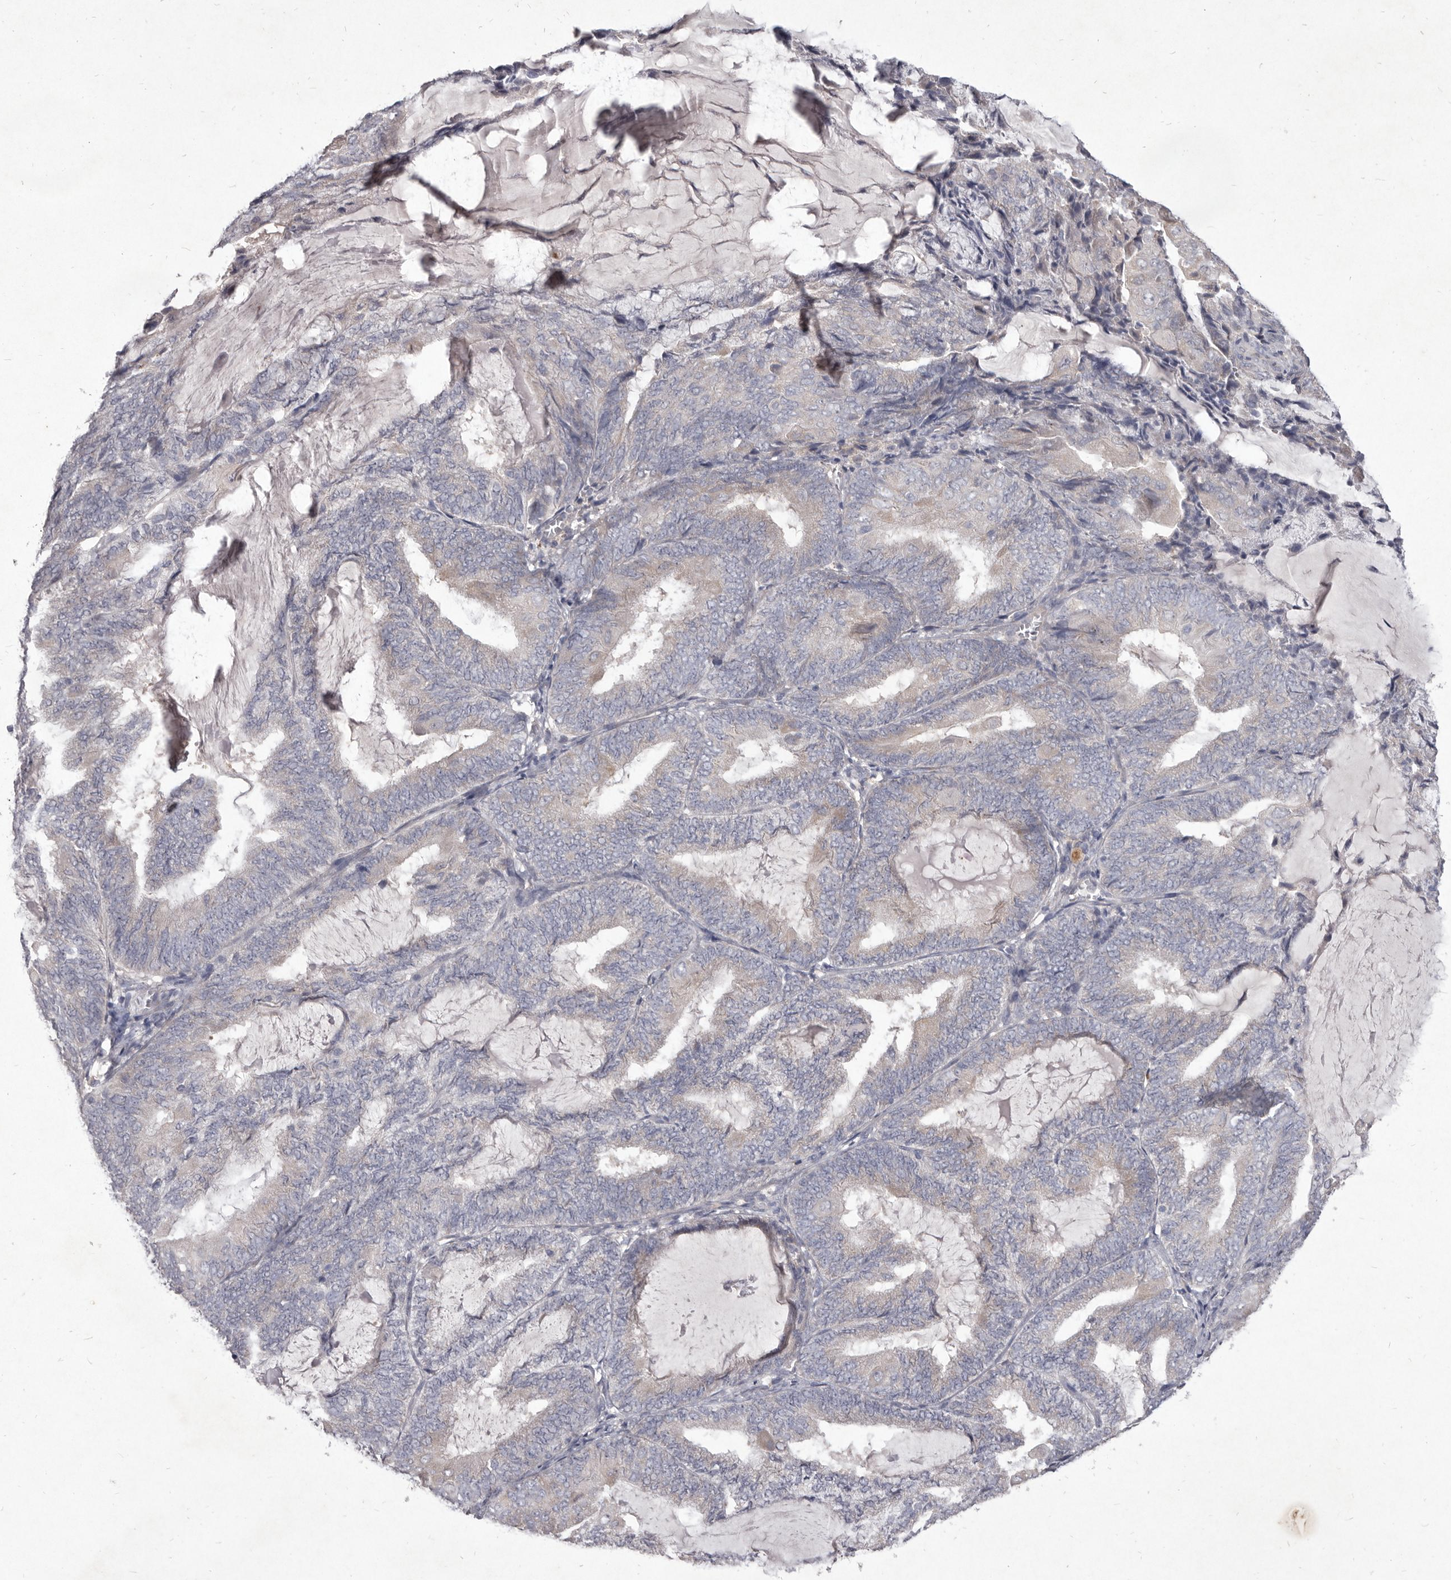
{"staining": {"intensity": "negative", "quantity": "none", "location": "none"}, "tissue": "endometrial cancer", "cell_type": "Tumor cells", "image_type": "cancer", "snomed": [{"axis": "morphology", "description": "Adenocarcinoma, NOS"}, {"axis": "topography", "description": "Endometrium"}], "caption": "An image of endometrial adenocarcinoma stained for a protein displays no brown staining in tumor cells.", "gene": "P2RX6", "patient": {"sex": "female", "age": 81}}